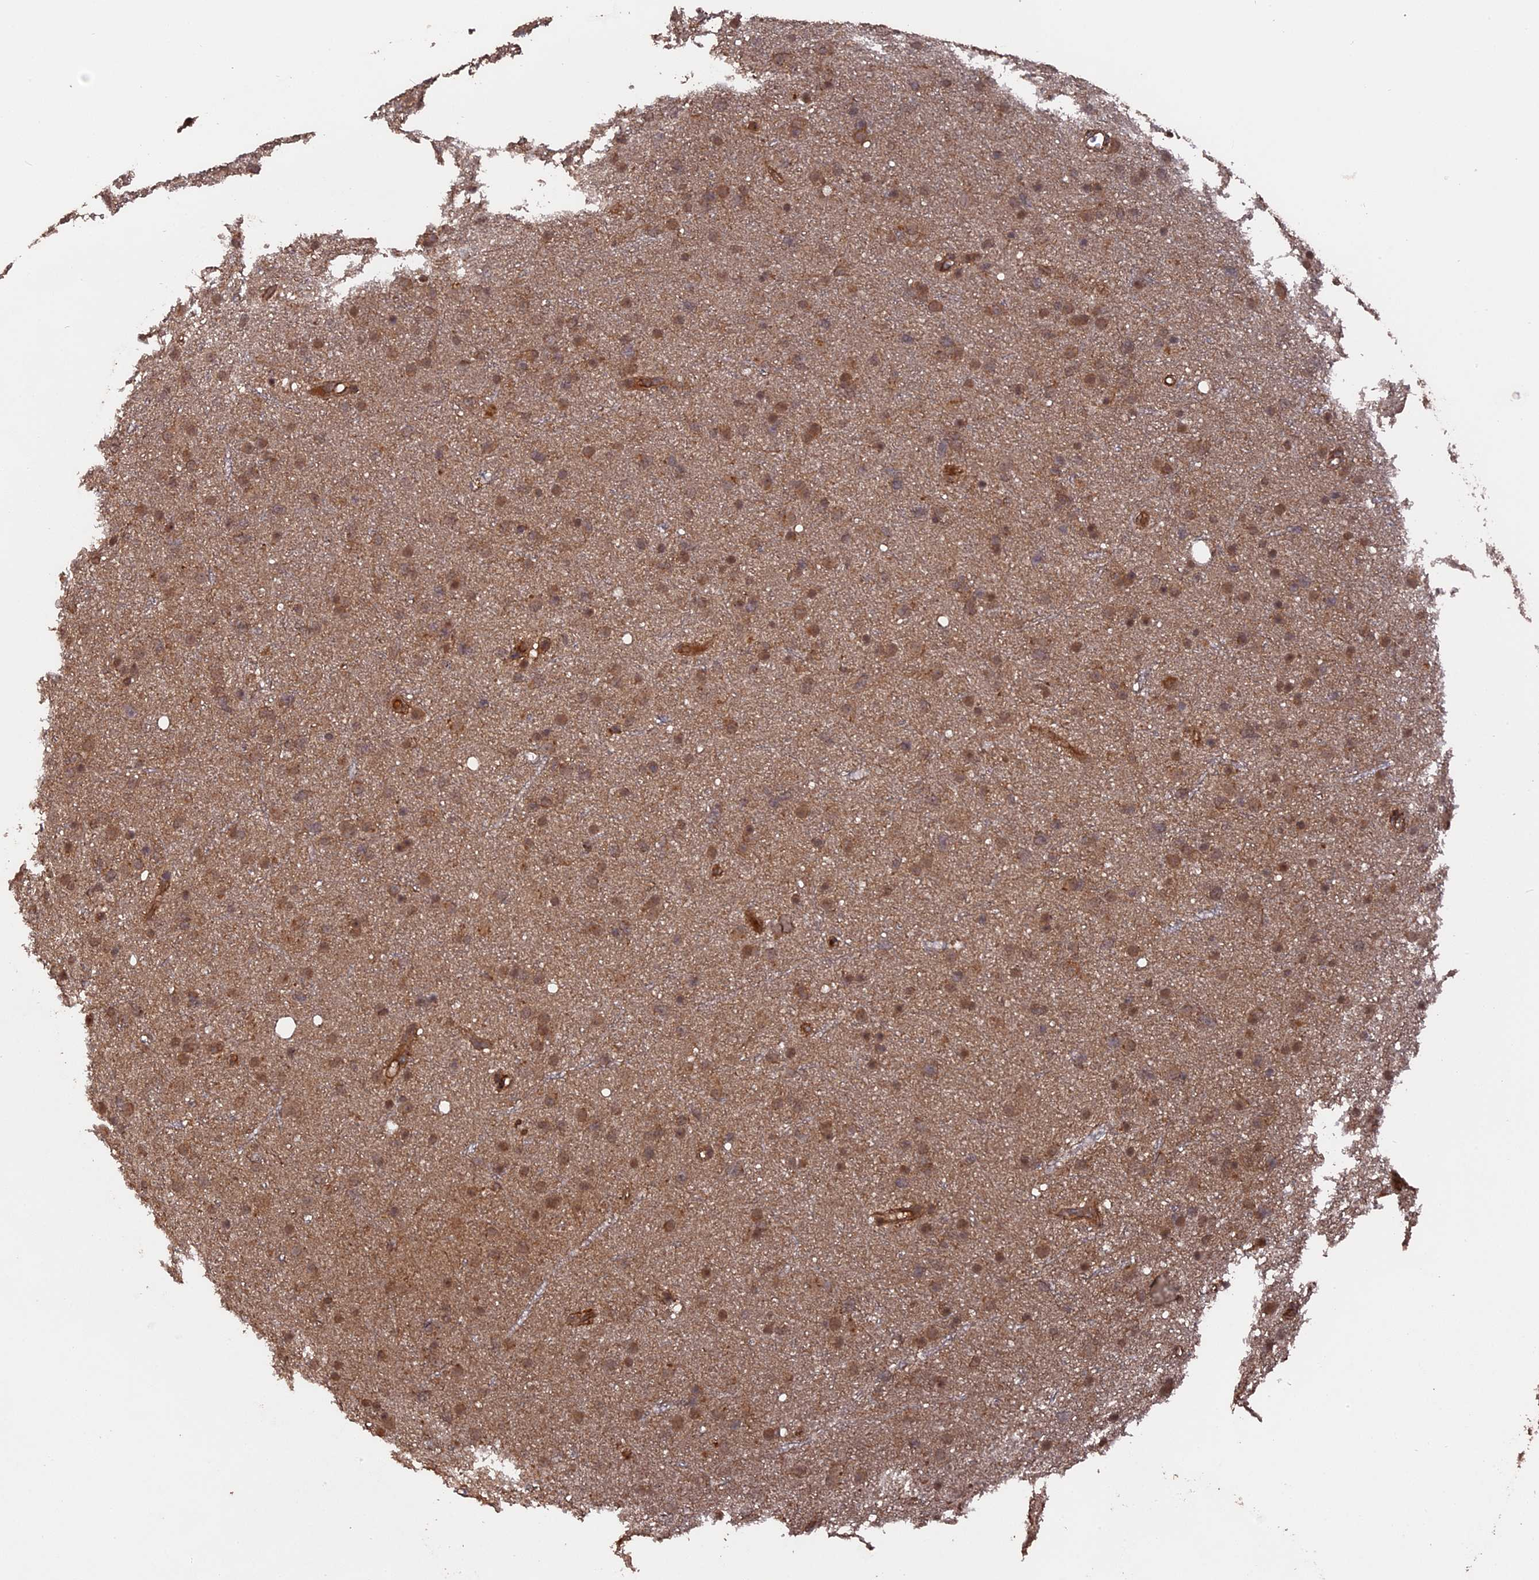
{"staining": {"intensity": "moderate", "quantity": ">75%", "location": "cytoplasmic/membranous,nuclear"}, "tissue": "glioma", "cell_type": "Tumor cells", "image_type": "cancer", "snomed": [{"axis": "morphology", "description": "Glioma, malignant, Low grade"}, {"axis": "topography", "description": "Cerebral cortex"}], "caption": "This histopathology image demonstrates immunohistochemistry (IHC) staining of glioma, with medium moderate cytoplasmic/membranous and nuclear positivity in approximately >75% of tumor cells.", "gene": "TELO2", "patient": {"sex": "female", "age": 39}}